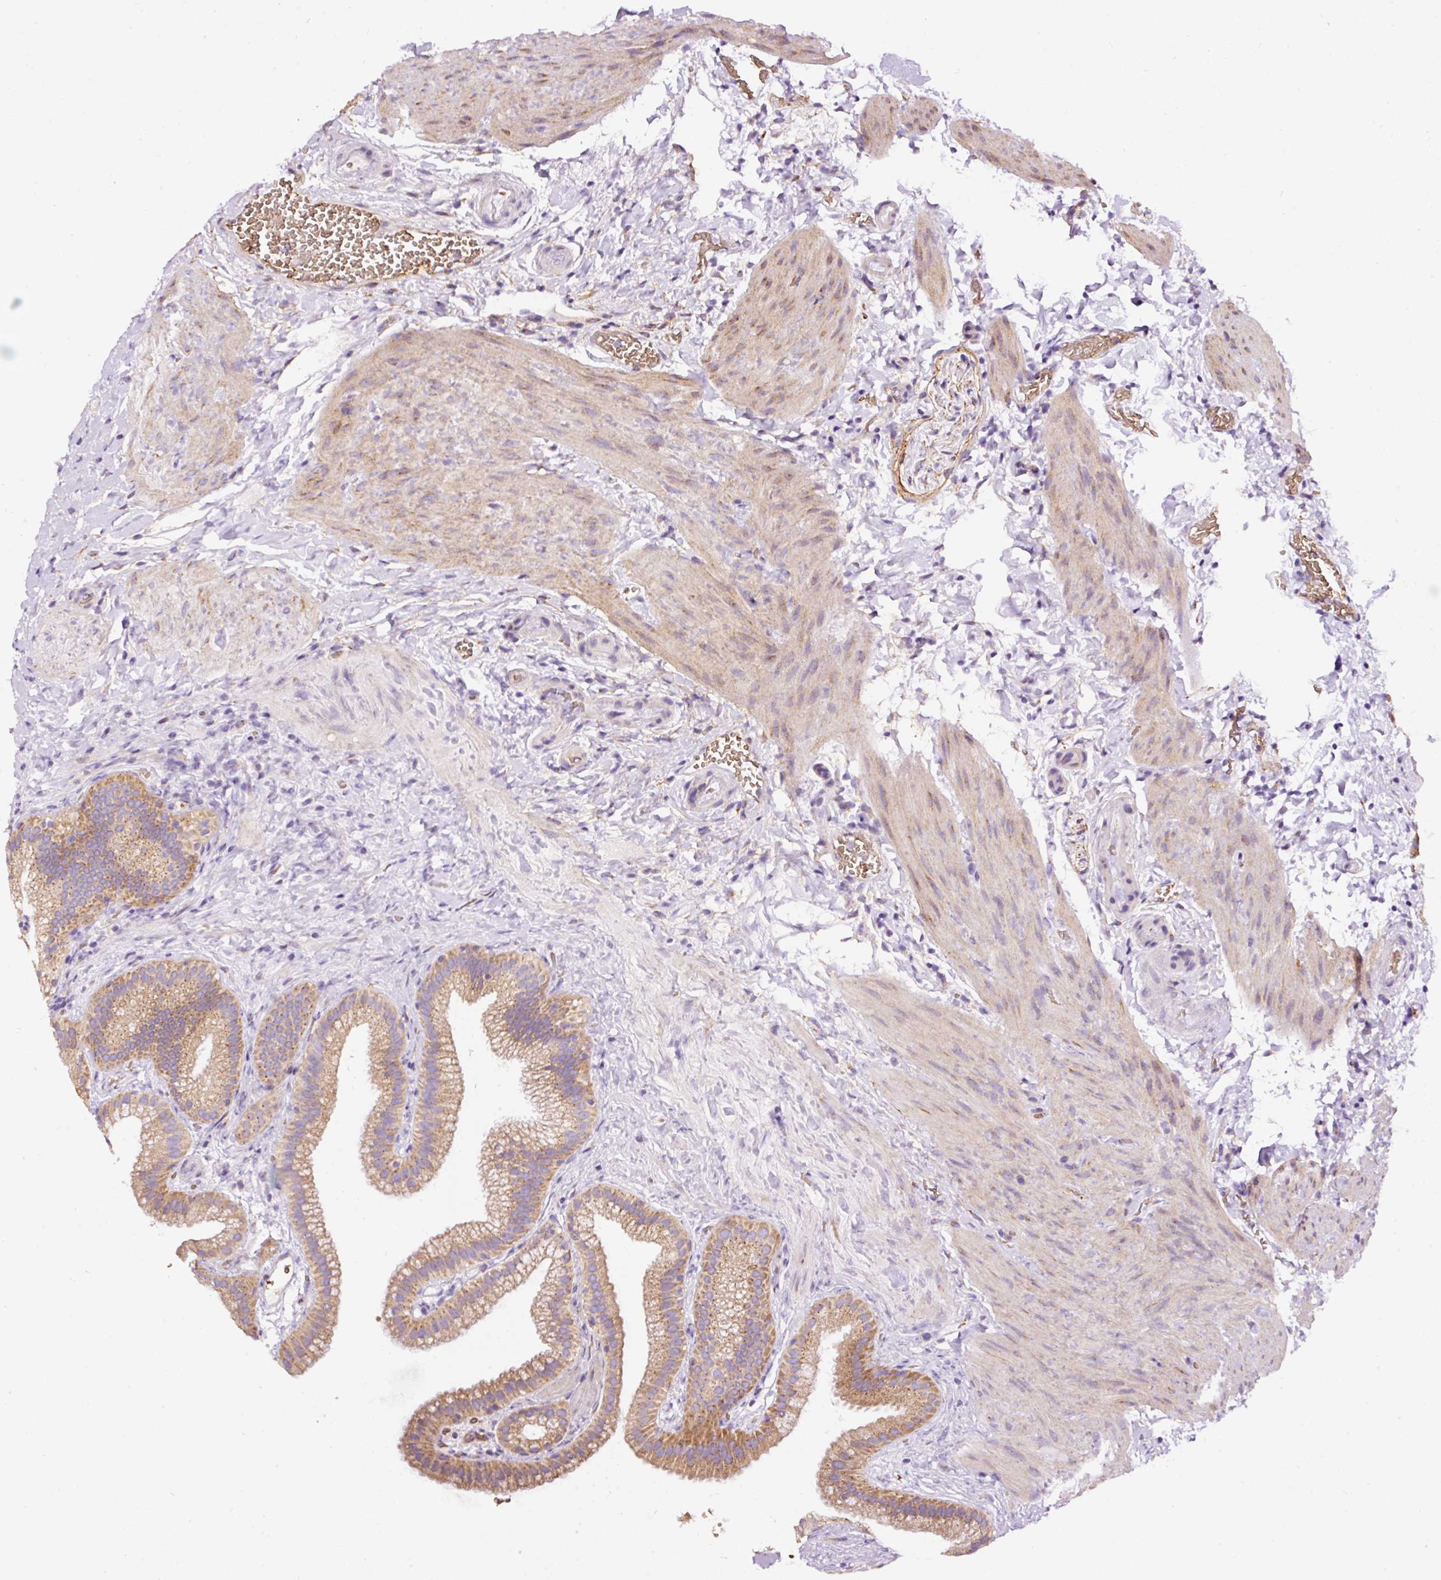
{"staining": {"intensity": "moderate", "quantity": ">75%", "location": "cytoplasmic/membranous"}, "tissue": "gallbladder", "cell_type": "Glandular cells", "image_type": "normal", "snomed": [{"axis": "morphology", "description": "Normal tissue, NOS"}, {"axis": "topography", "description": "Gallbladder"}], "caption": "A brown stain labels moderate cytoplasmic/membranous expression of a protein in glandular cells of benign human gallbladder. (IHC, brightfield microscopy, high magnification).", "gene": "PRRC2A", "patient": {"sex": "female", "age": 63}}